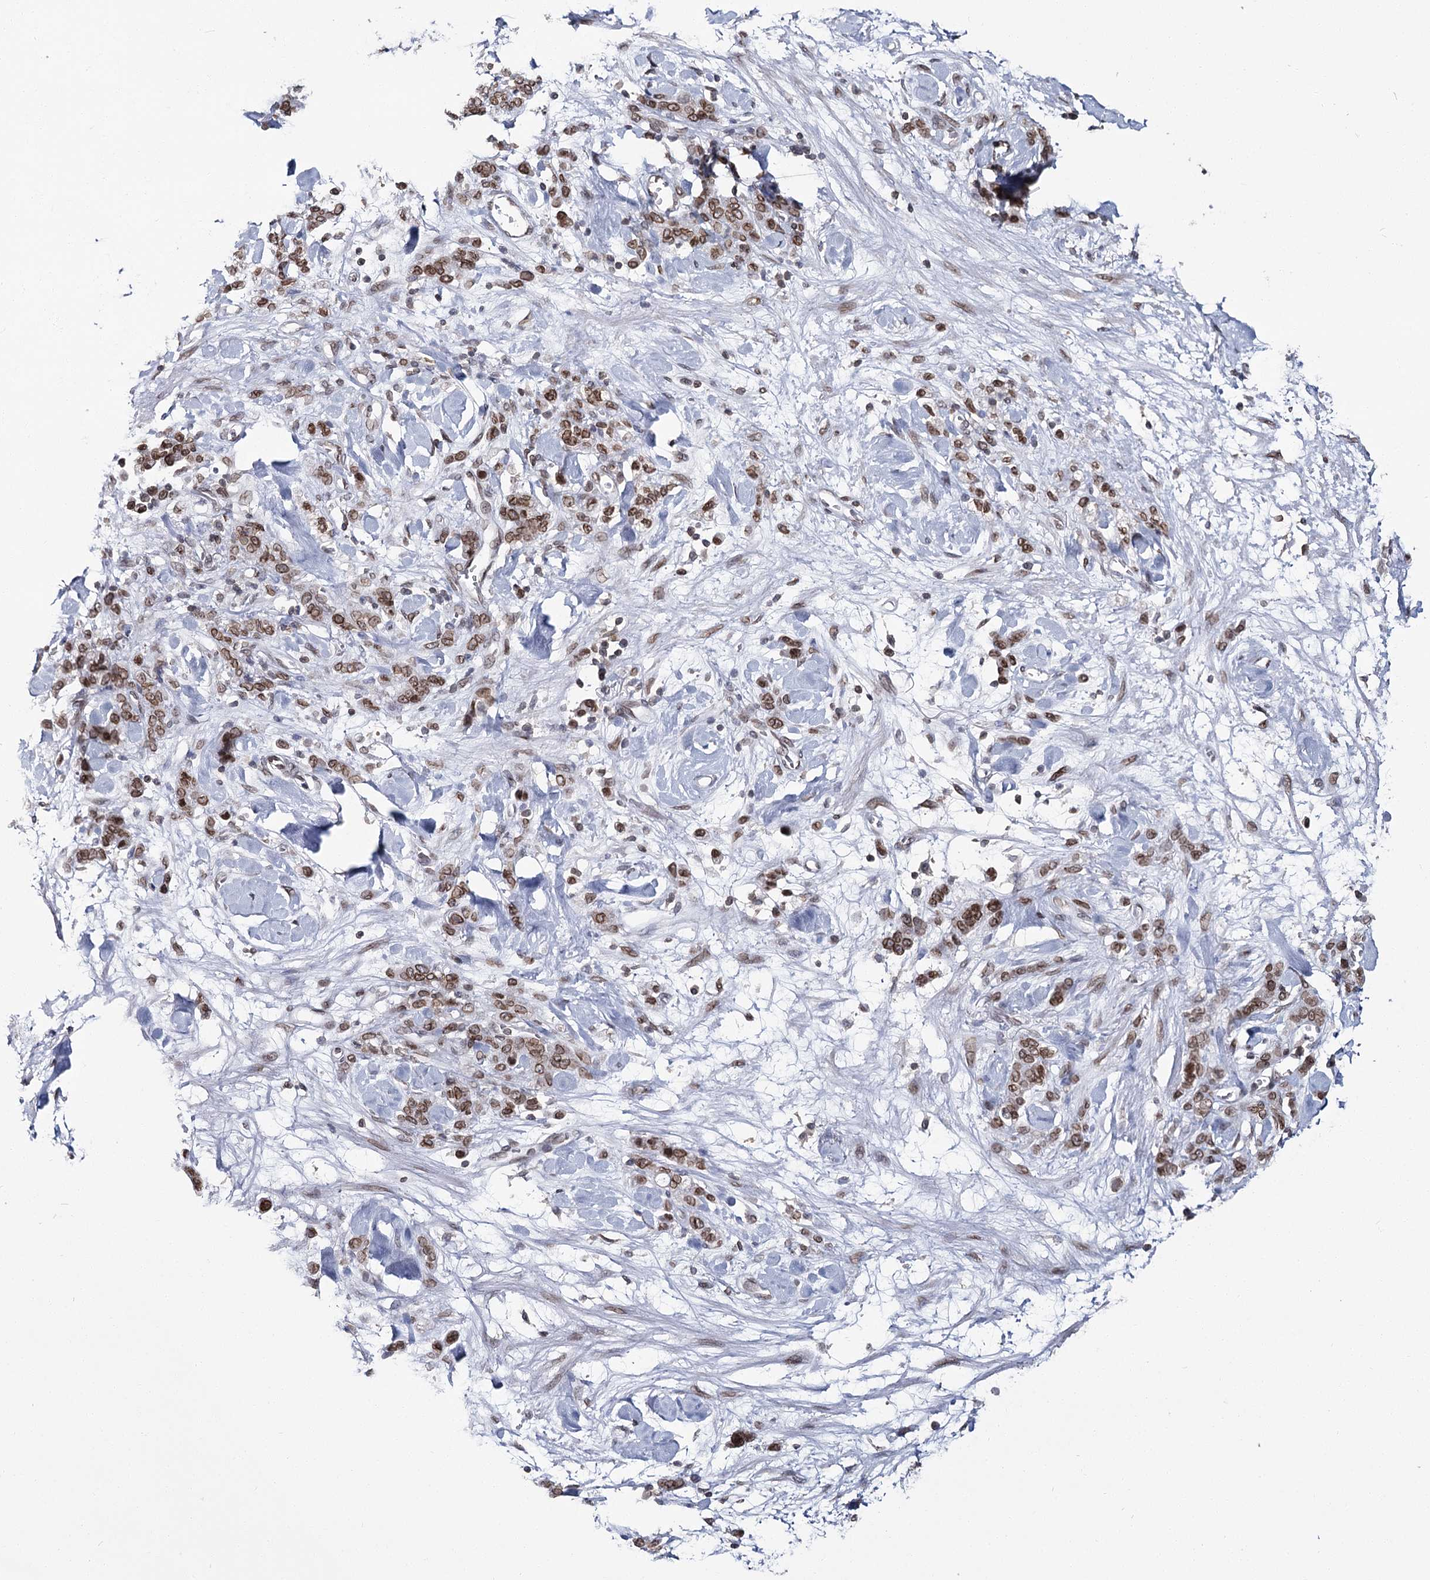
{"staining": {"intensity": "moderate", "quantity": ">75%", "location": "cytoplasmic/membranous,nuclear"}, "tissue": "stomach cancer", "cell_type": "Tumor cells", "image_type": "cancer", "snomed": [{"axis": "morphology", "description": "Normal tissue, NOS"}, {"axis": "morphology", "description": "Adenocarcinoma, NOS"}, {"axis": "topography", "description": "Stomach"}], "caption": "Immunohistochemical staining of human stomach cancer (adenocarcinoma) demonstrates moderate cytoplasmic/membranous and nuclear protein positivity in about >75% of tumor cells.", "gene": "KIAA0930", "patient": {"sex": "male", "age": 82}}